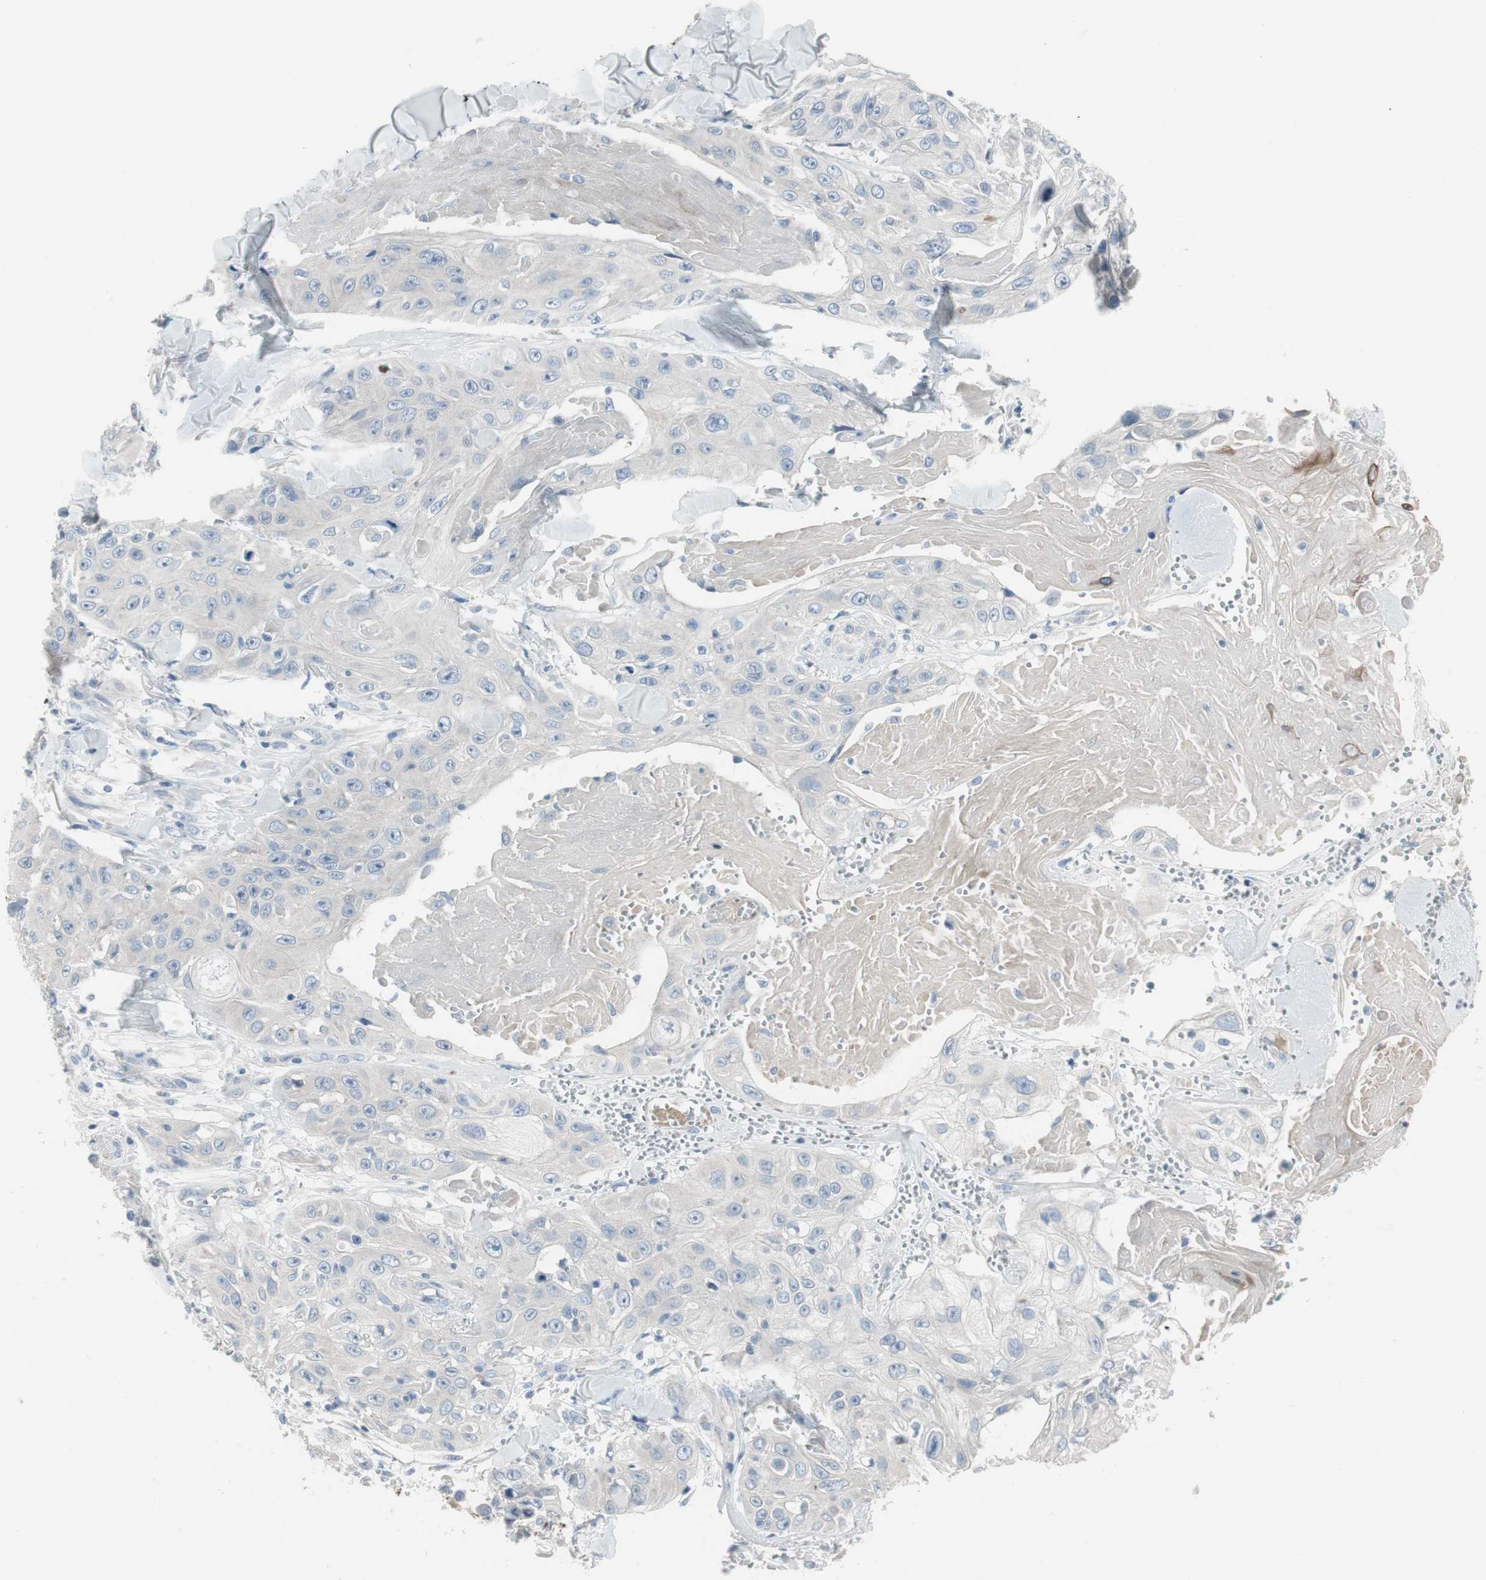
{"staining": {"intensity": "negative", "quantity": "none", "location": "none"}, "tissue": "skin cancer", "cell_type": "Tumor cells", "image_type": "cancer", "snomed": [{"axis": "morphology", "description": "Squamous cell carcinoma, NOS"}, {"axis": "topography", "description": "Skin"}], "caption": "DAB (3,3'-diaminobenzidine) immunohistochemical staining of human skin squamous cell carcinoma demonstrates no significant positivity in tumor cells.", "gene": "PIGR", "patient": {"sex": "male", "age": 86}}